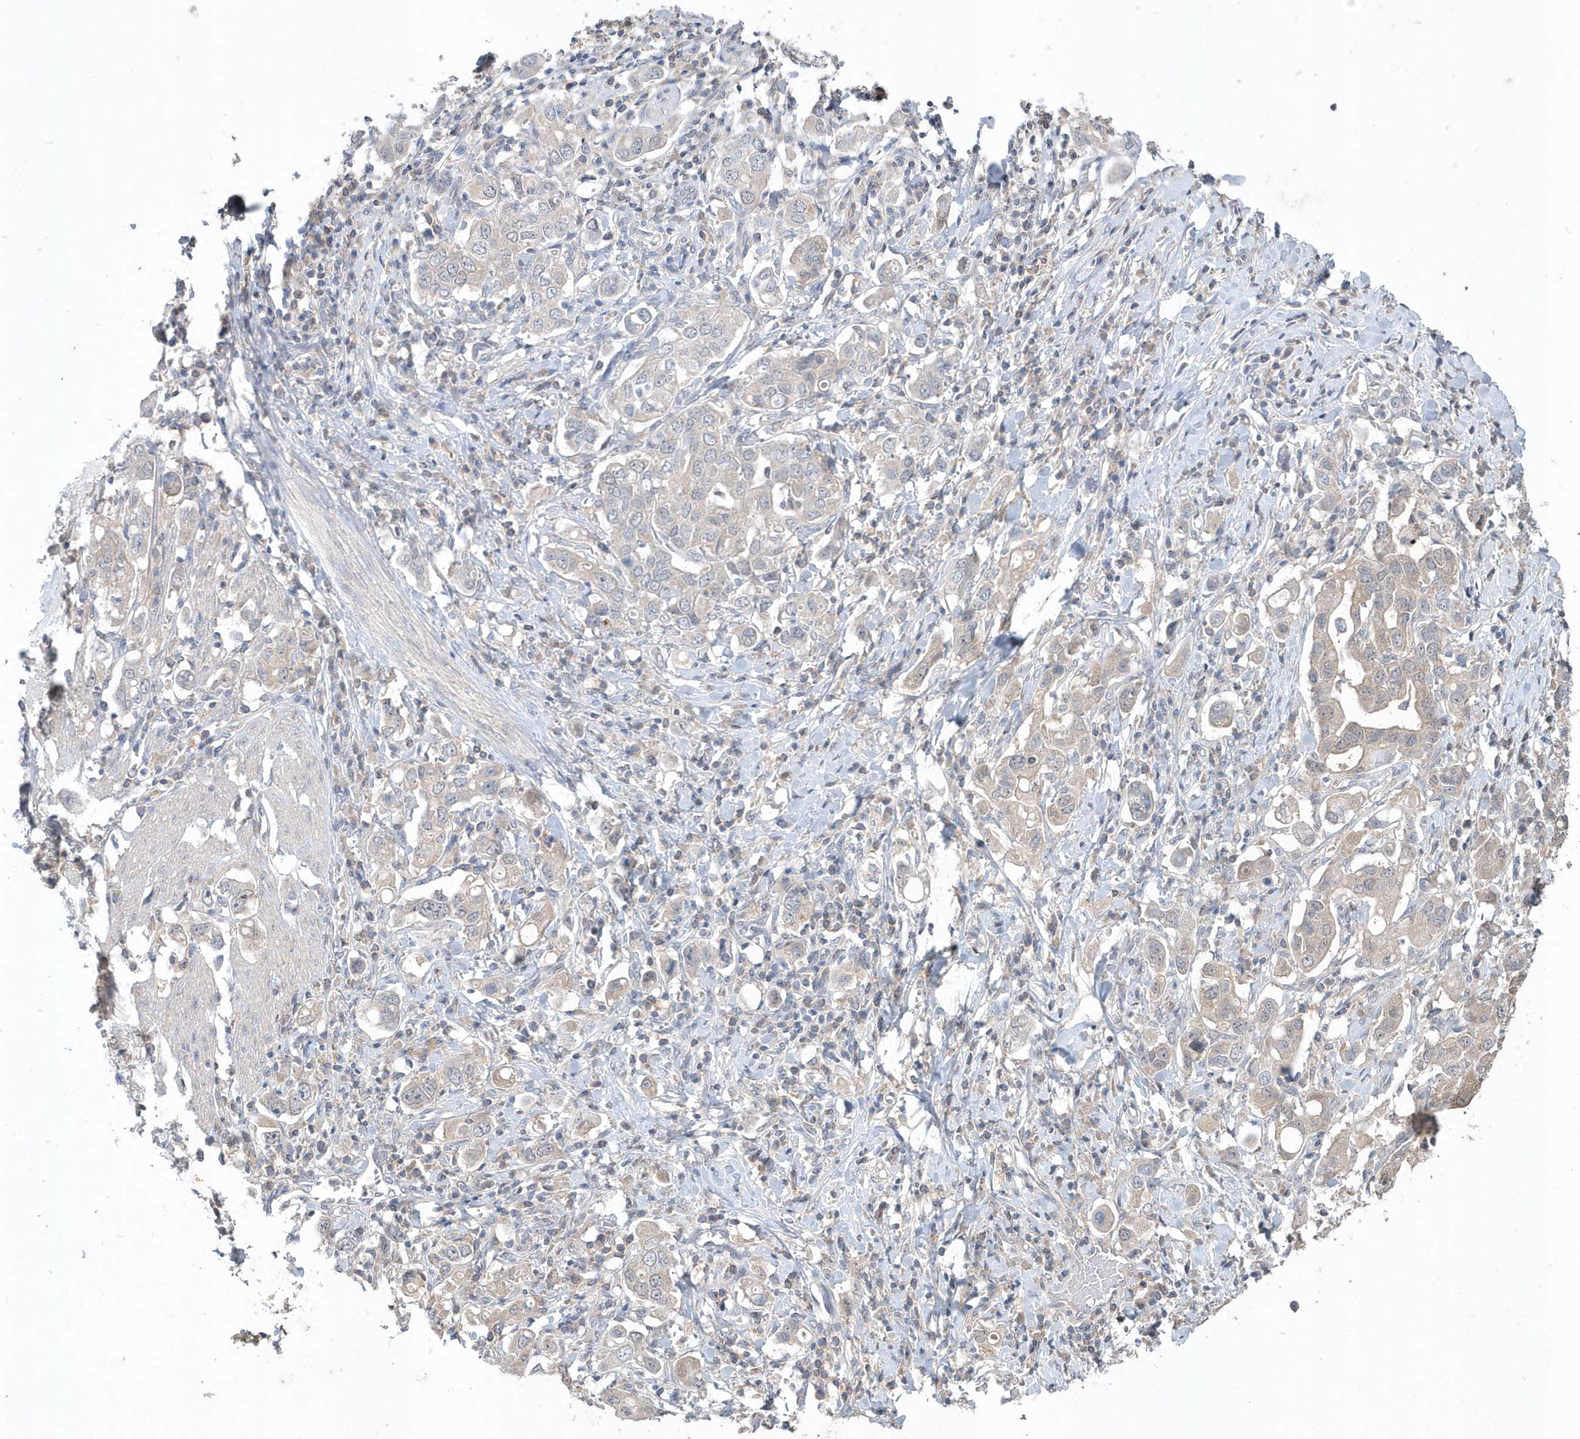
{"staining": {"intensity": "weak", "quantity": "25%-75%", "location": "cytoplasmic/membranous"}, "tissue": "stomach cancer", "cell_type": "Tumor cells", "image_type": "cancer", "snomed": [{"axis": "morphology", "description": "Adenocarcinoma, NOS"}, {"axis": "topography", "description": "Stomach, upper"}], "caption": "The photomicrograph displays staining of stomach adenocarcinoma, revealing weak cytoplasmic/membranous protein positivity (brown color) within tumor cells.", "gene": "AKR7A2", "patient": {"sex": "male", "age": 62}}